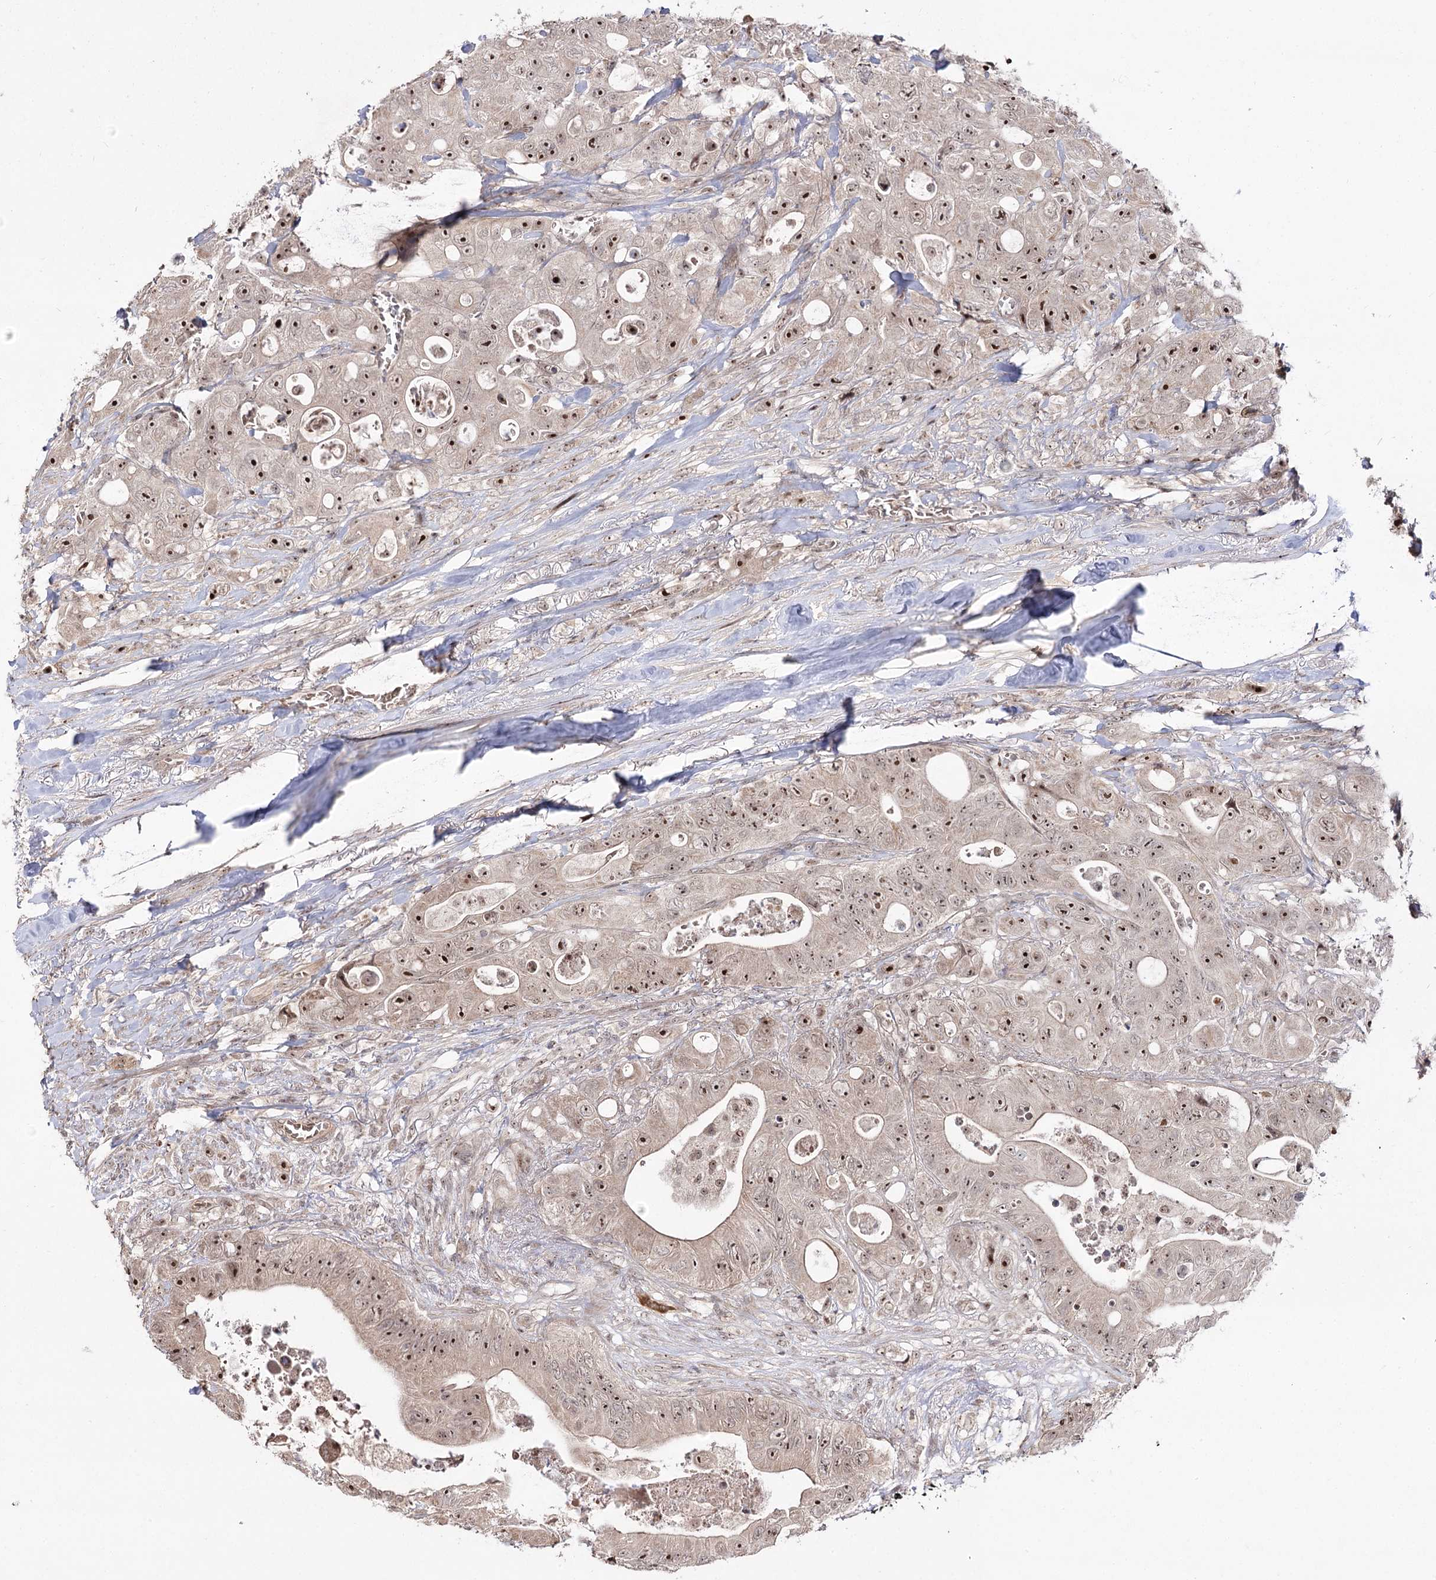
{"staining": {"intensity": "moderate", "quantity": ">75%", "location": "nuclear"}, "tissue": "colorectal cancer", "cell_type": "Tumor cells", "image_type": "cancer", "snomed": [{"axis": "morphology", "description": "Adenocarcinoma, NOS"}, {"axis": "topography", "description": "Colon"}], "caption": "Protein analysis of colorectal cancer (adenocarcinoma) tissue demonstrates moderate nuclear staining in approximately >75% of tumor cells.", "gene": "RRP9", "patient": {"sex": "female", "age": 46}}